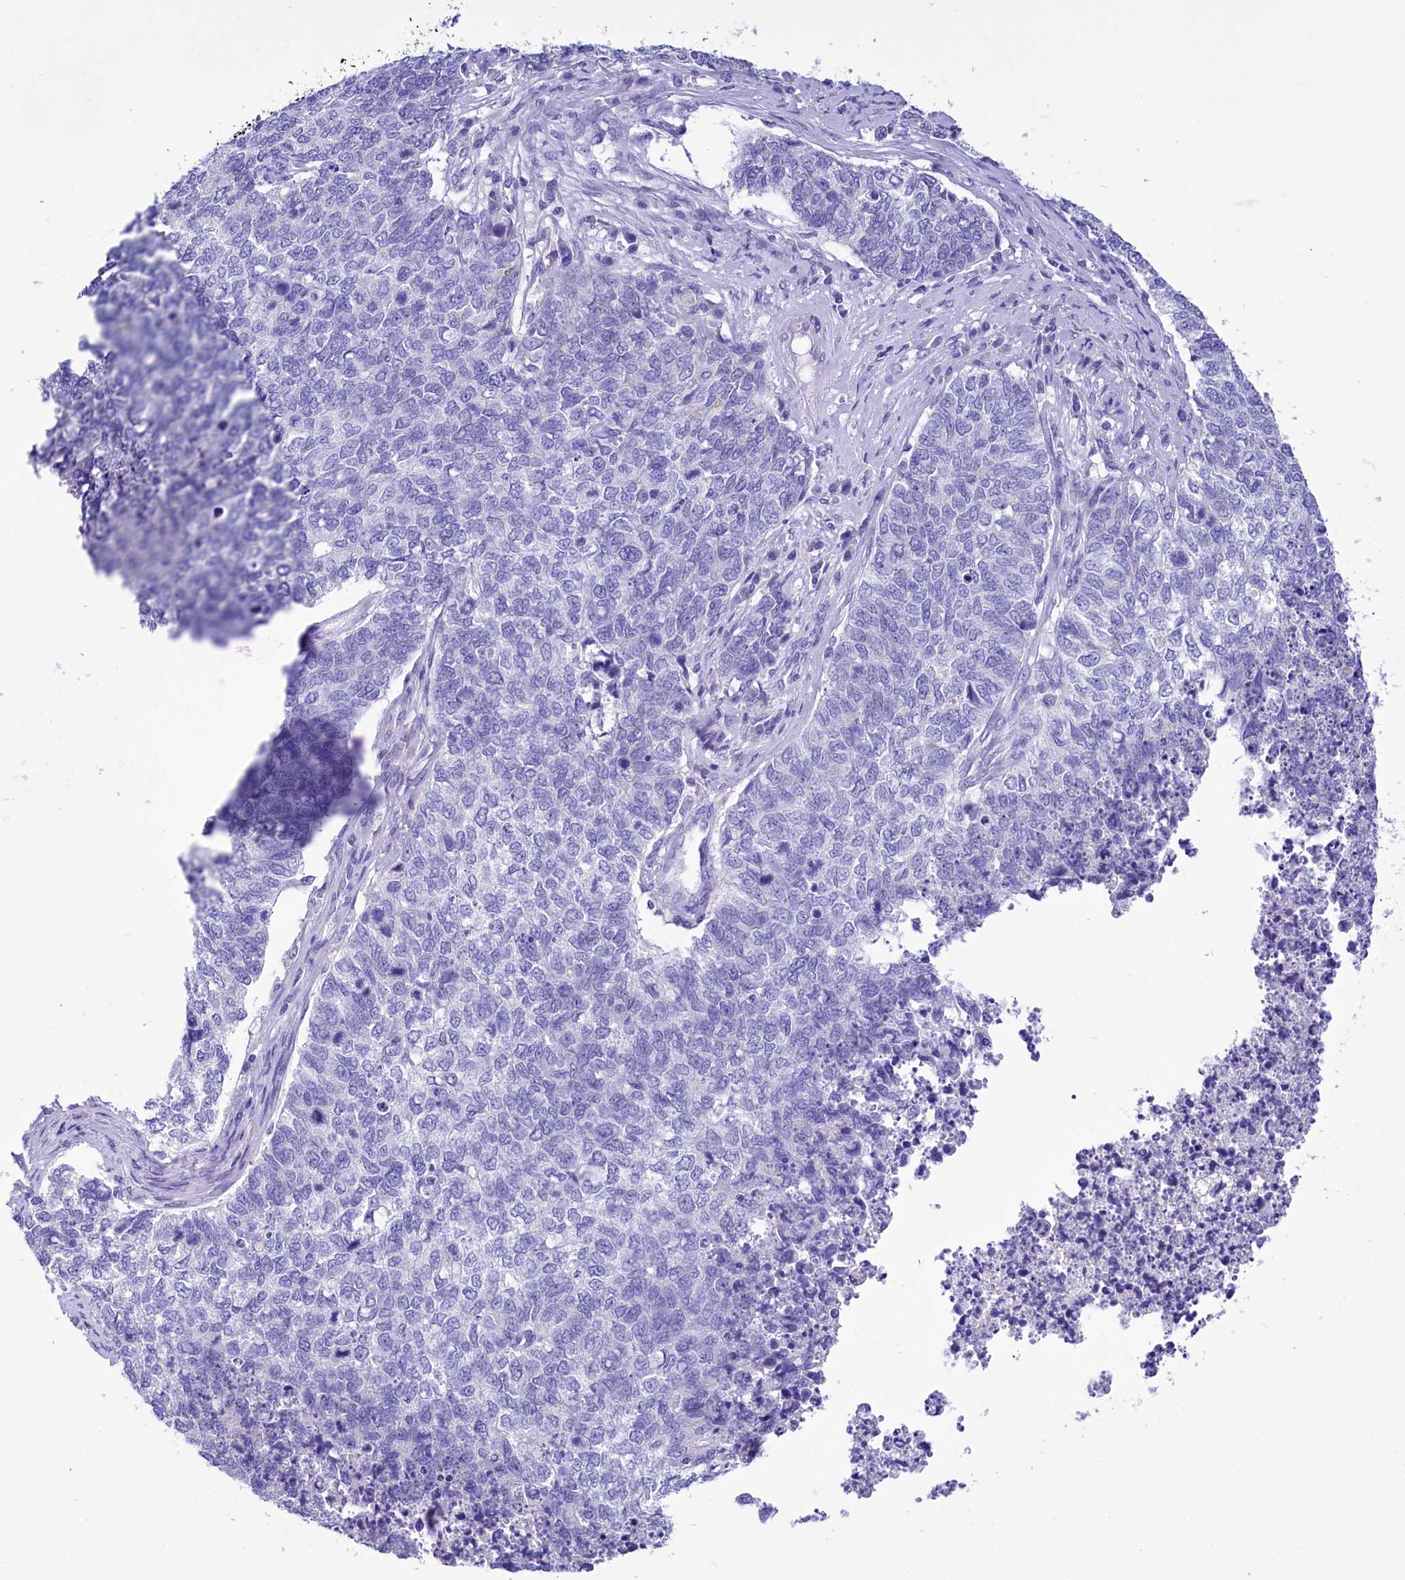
{"staining": {"intensity": "negative", "quantity": "none", "location": "none"}, "tissue": "cervical cancer", "cell_type": "Tumor cells", "image_type": "cancer", "snomed": [{"axis": "morphology", "description": "Squamous cell carcinoma, NOS"}, {"axis": "topography", "description": "Cervix"}], "caption": "This micrograph is of cervical cancer (squamous cell carcinoma) stained with immunohistochemistry (IHC) to label a protein in brown with the nuclei are counter-stained blue. There is no positivity in tumor cells.", "gene": "TTC36", "patient": {"sex": "female", "age": 63}}